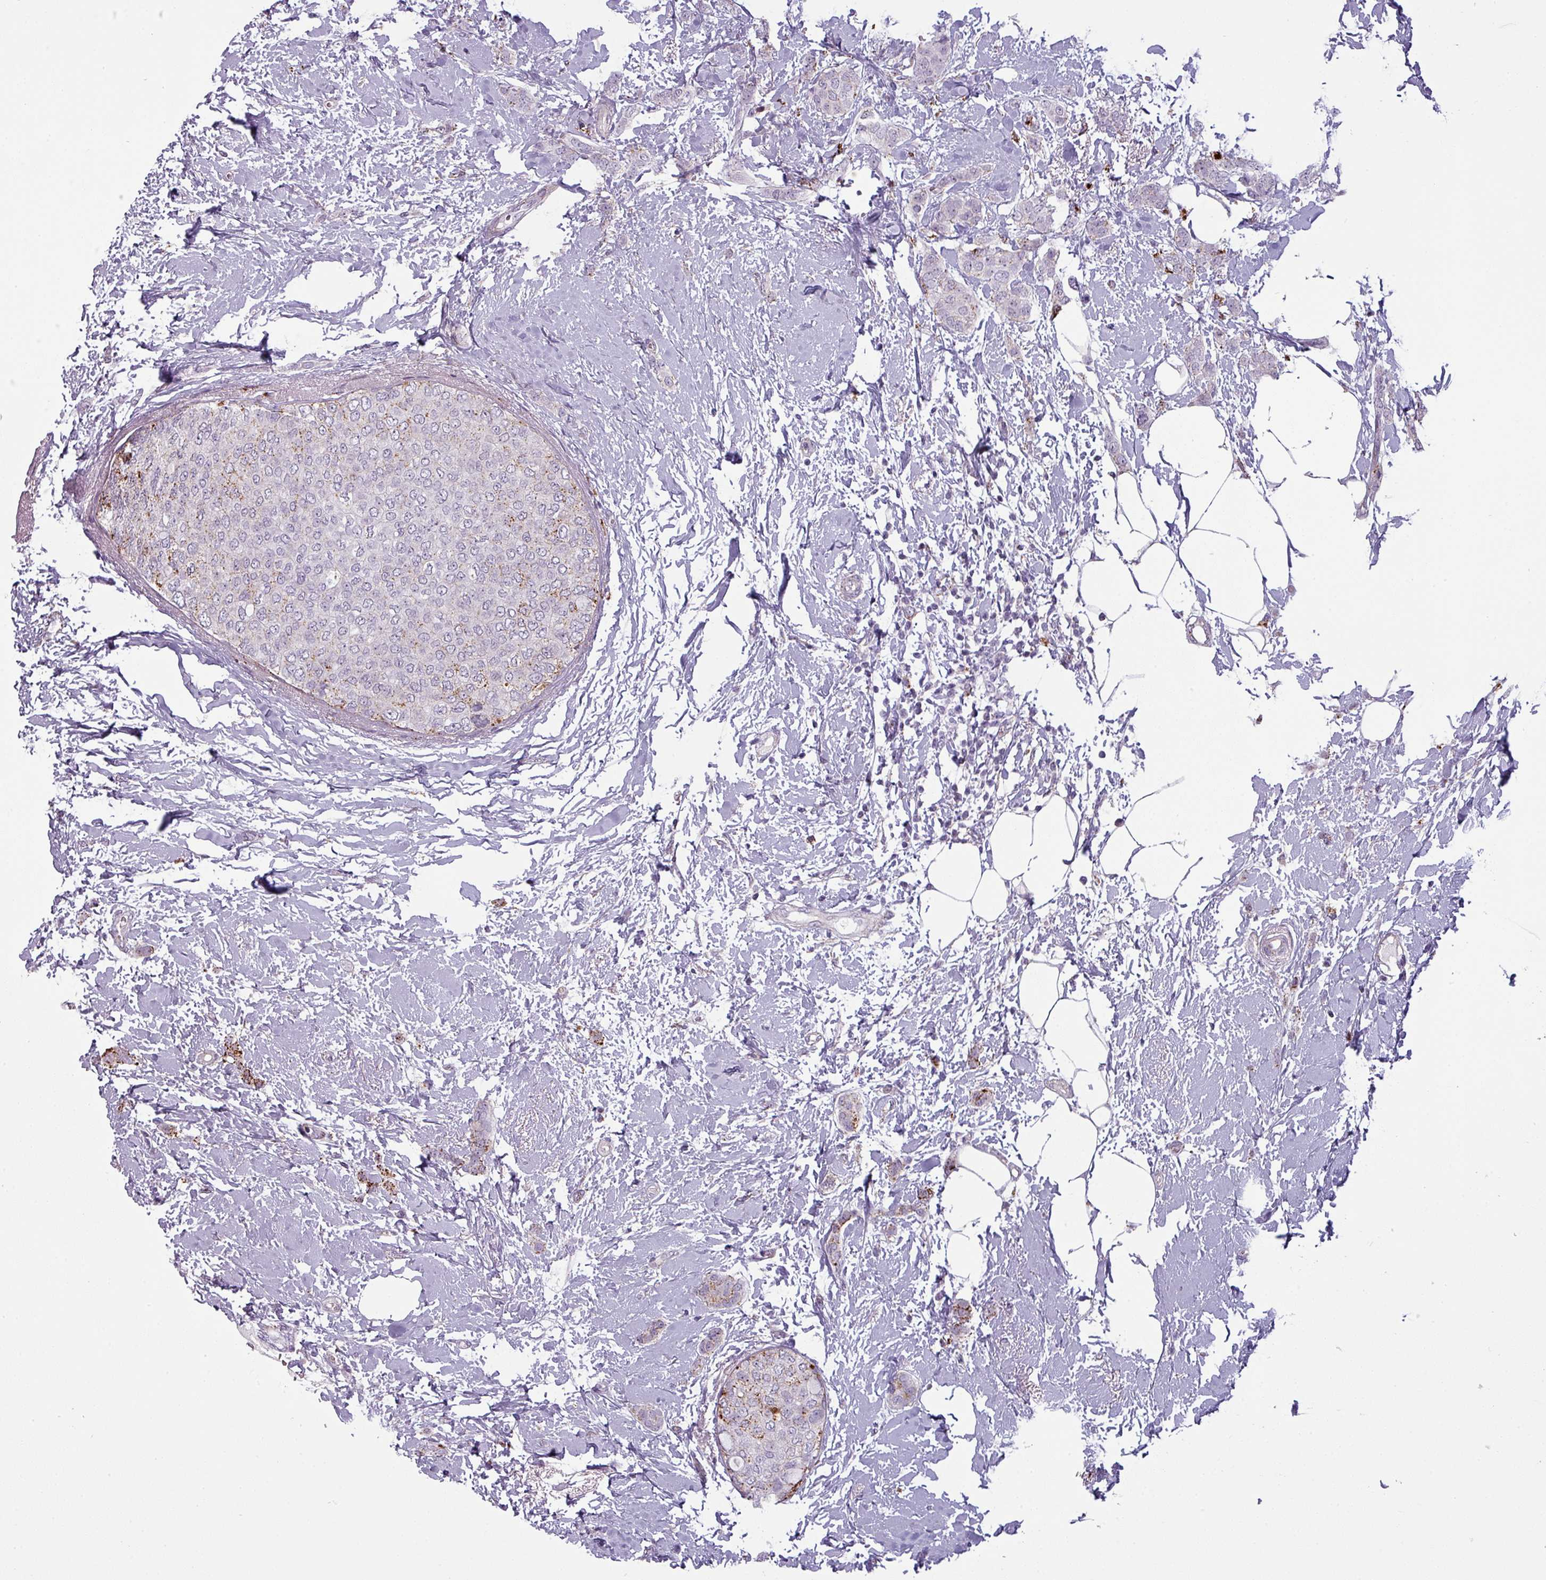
{"staining": {"intensity": "moderate", "quantity": "25%-75%", "location": "cytoplasmic/membranous"}, "tissue": "breast cancer", "cell_type": "Tumor cells", "image_type": "cancer", "snomed": [{"axis": "morphology", "description": "Duct carcinoma"}, {"axis": "topography", "description": "Breast"}], "caption": "Breast cancer (infiltrating ductal carcinoma) was stained to show a protein in brown. There is medium levels of moderate cytoplasmic/membranous staining in approximately 25%-75% of tumor cells.", "gene": "MAP7D2", "patient": {"sex": "female", "age": 72}}